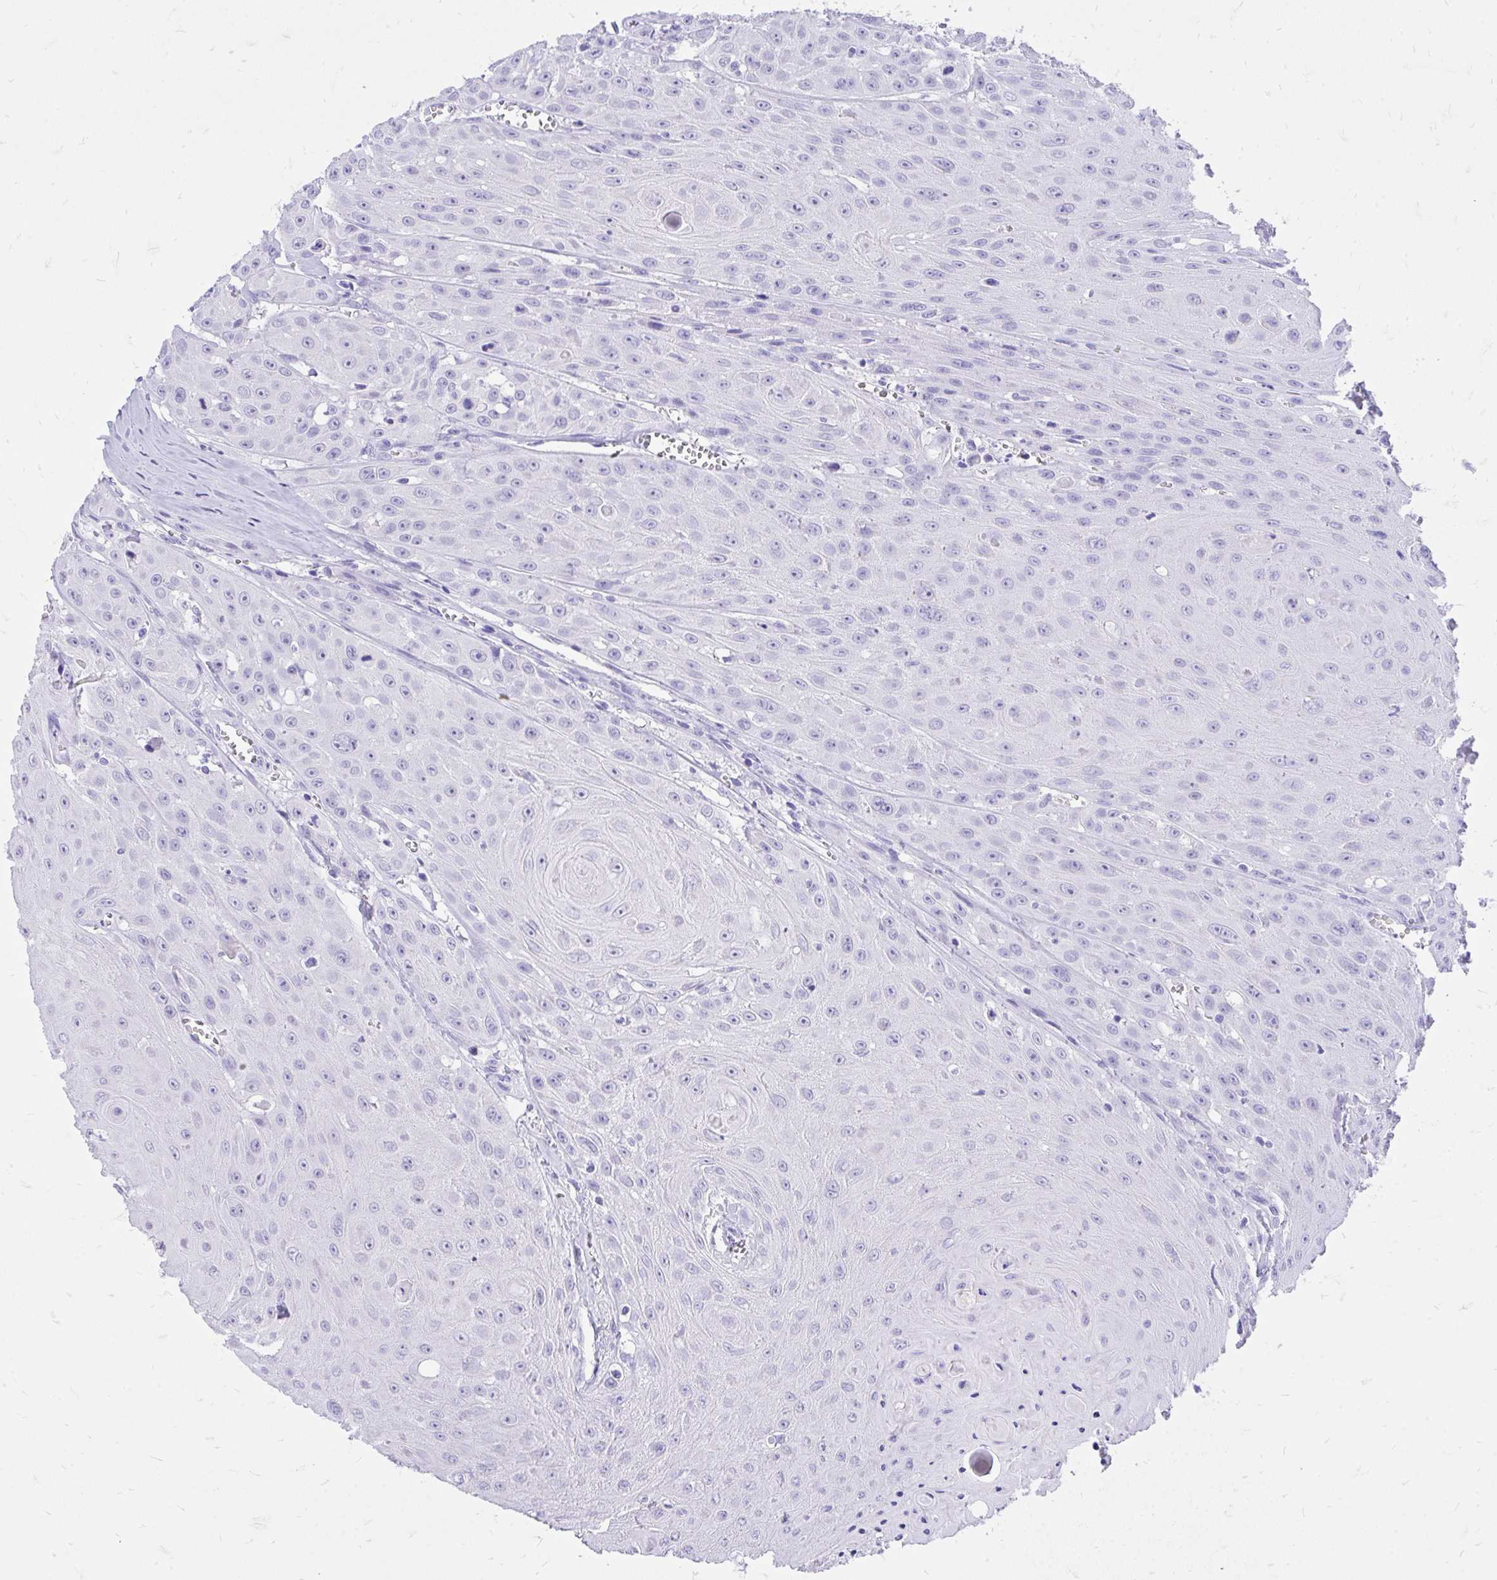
{"staining": {"intensity": "negative", "quantity": "none", "location": "none"}, "tissue": "head and neck cancer", "cell_type": "Tumor cells", "image_type": "cancer", "snomed": [{"axis": "morphology", "description": "Squamous cell carcinoma, NOS"}, {"axis": "topography", "description": "Oral tissue"}, {"axis": "topography", "description": "Head-Neck"}], "caption": "An IHC micrograph of head and neck cancer is shown. There is no staining in tumor cells of head and neck cancer. (Stains: DAB (3,3'-diaminobenzidine) immunohistochemistry with hematoxylin counter stain, Microscopy: brightfield microscopy at high magnification).", "gene": "MON1A", "patient": {"sex": "male", "age": 81}}